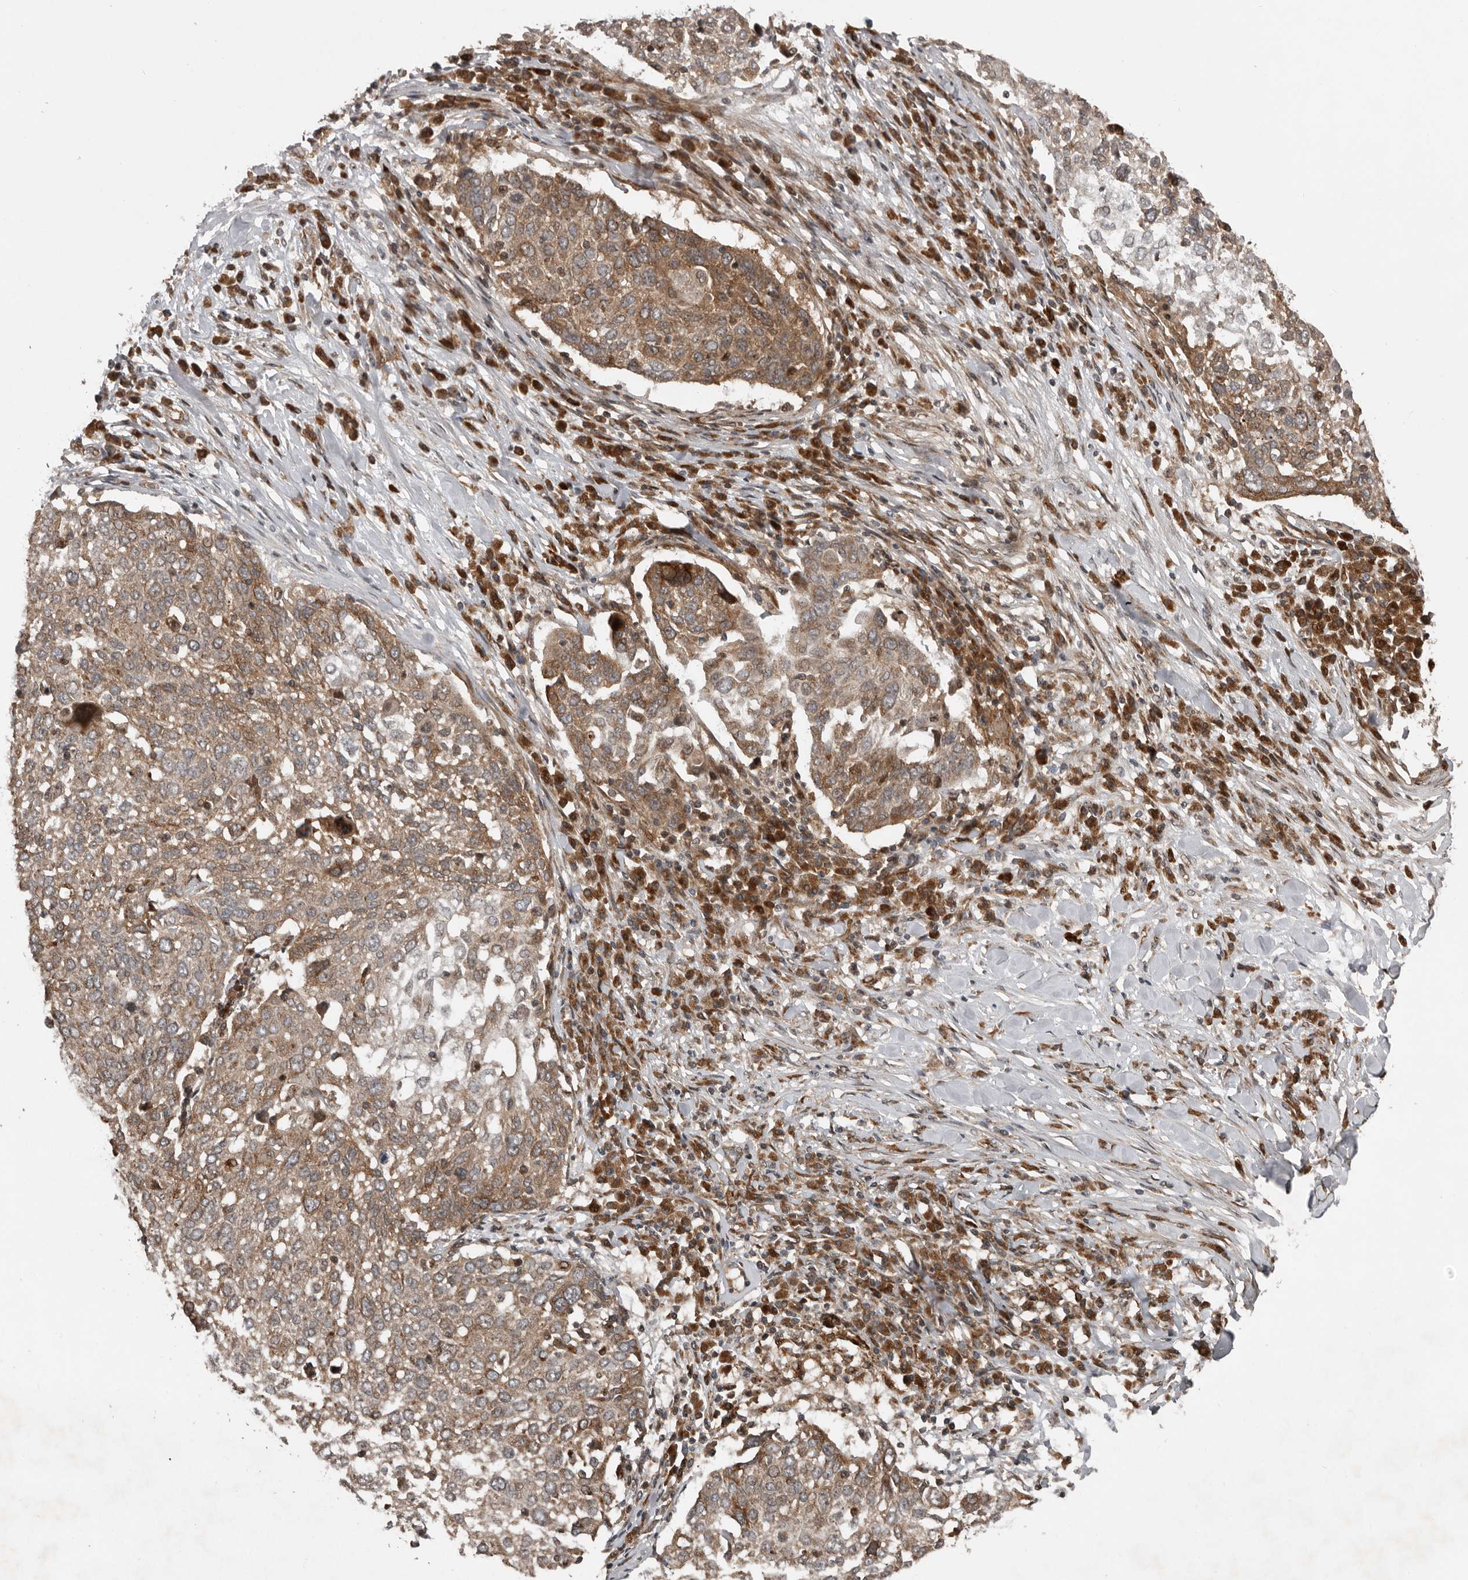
{"staining": {"intensity": "moderate", "quantity": ">75%", "location": "cytoplasmic/membranous"}, "tissue": "lung cancer", "cell_type": "Tumor cells", "image_type": "cancer", "snomed": [{"axis": "morphology", "description": "Squamous cell carcinoma, NOS"}, {"axis": "topography", "description": "Lung"}], "caption": "The image reveals a brown stain indicating the presence of a protein in the cytoplasmic/membranous of tumor cells in squamous cell carcinoma (lung).", "gene": "CCDC190", "patient": {"sex": "male", "age": 65}}